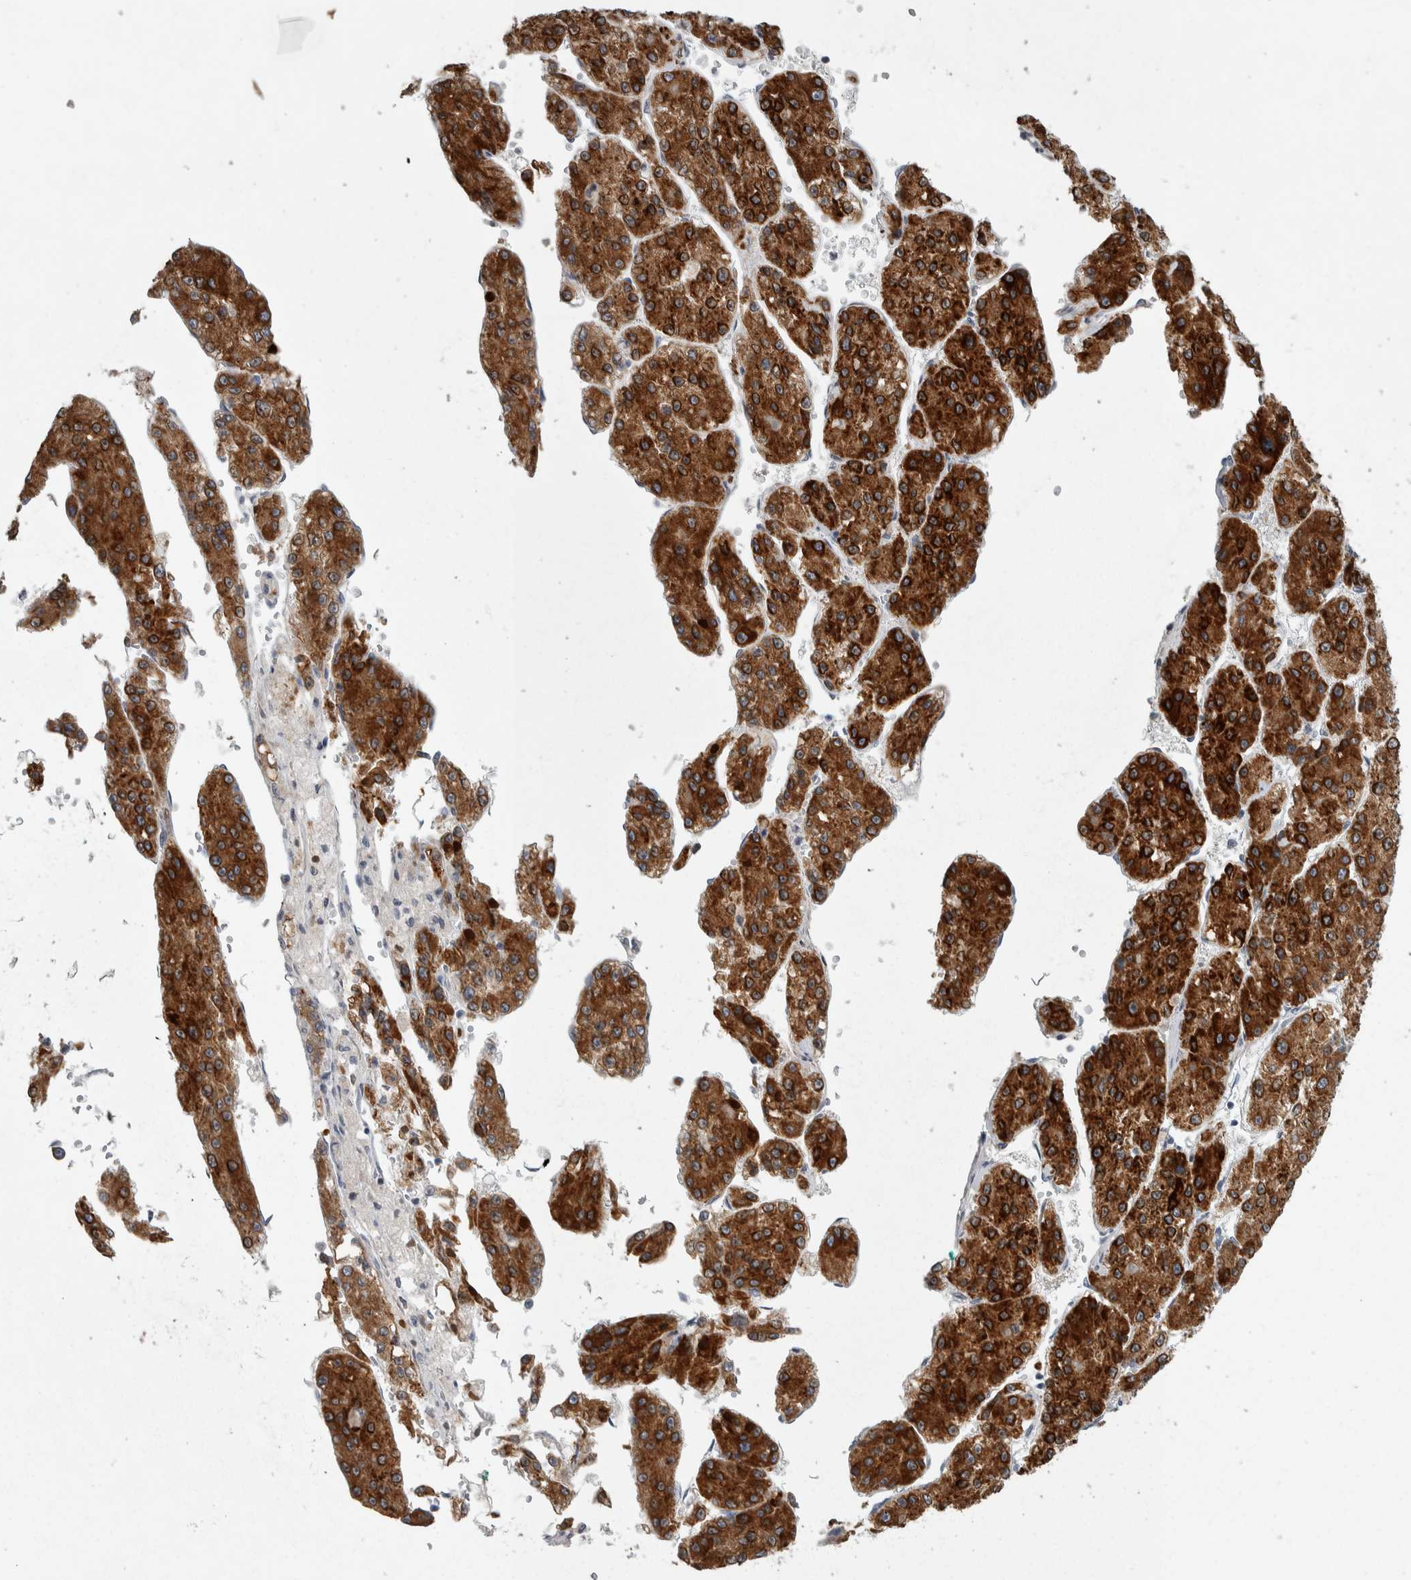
{"staining": {"intensity": "strong", "quantity": ">75%", "location": "cytoplasmic/membranous"}, "tissue": "liver cancer", "cell_type": "Tumor cells", "image_type": "cancer", "snomed": [{"axis": "morphology", "description": "Carcinoma, Hepatocellular, NOS"}, {"axis": "topography", "description": "Liver"}], "caption": "Immunohistochemistry (IHC) (DAB (3,3'-diaminobenzidine)) staining of liver hepatocellular carcinoma demonstrates strong cytoplasmic/membranous protein expression in approximately >75% of tumor cells.", "gene": "SIGMAR1", "patient": {"sex": "female", "age": 73}}